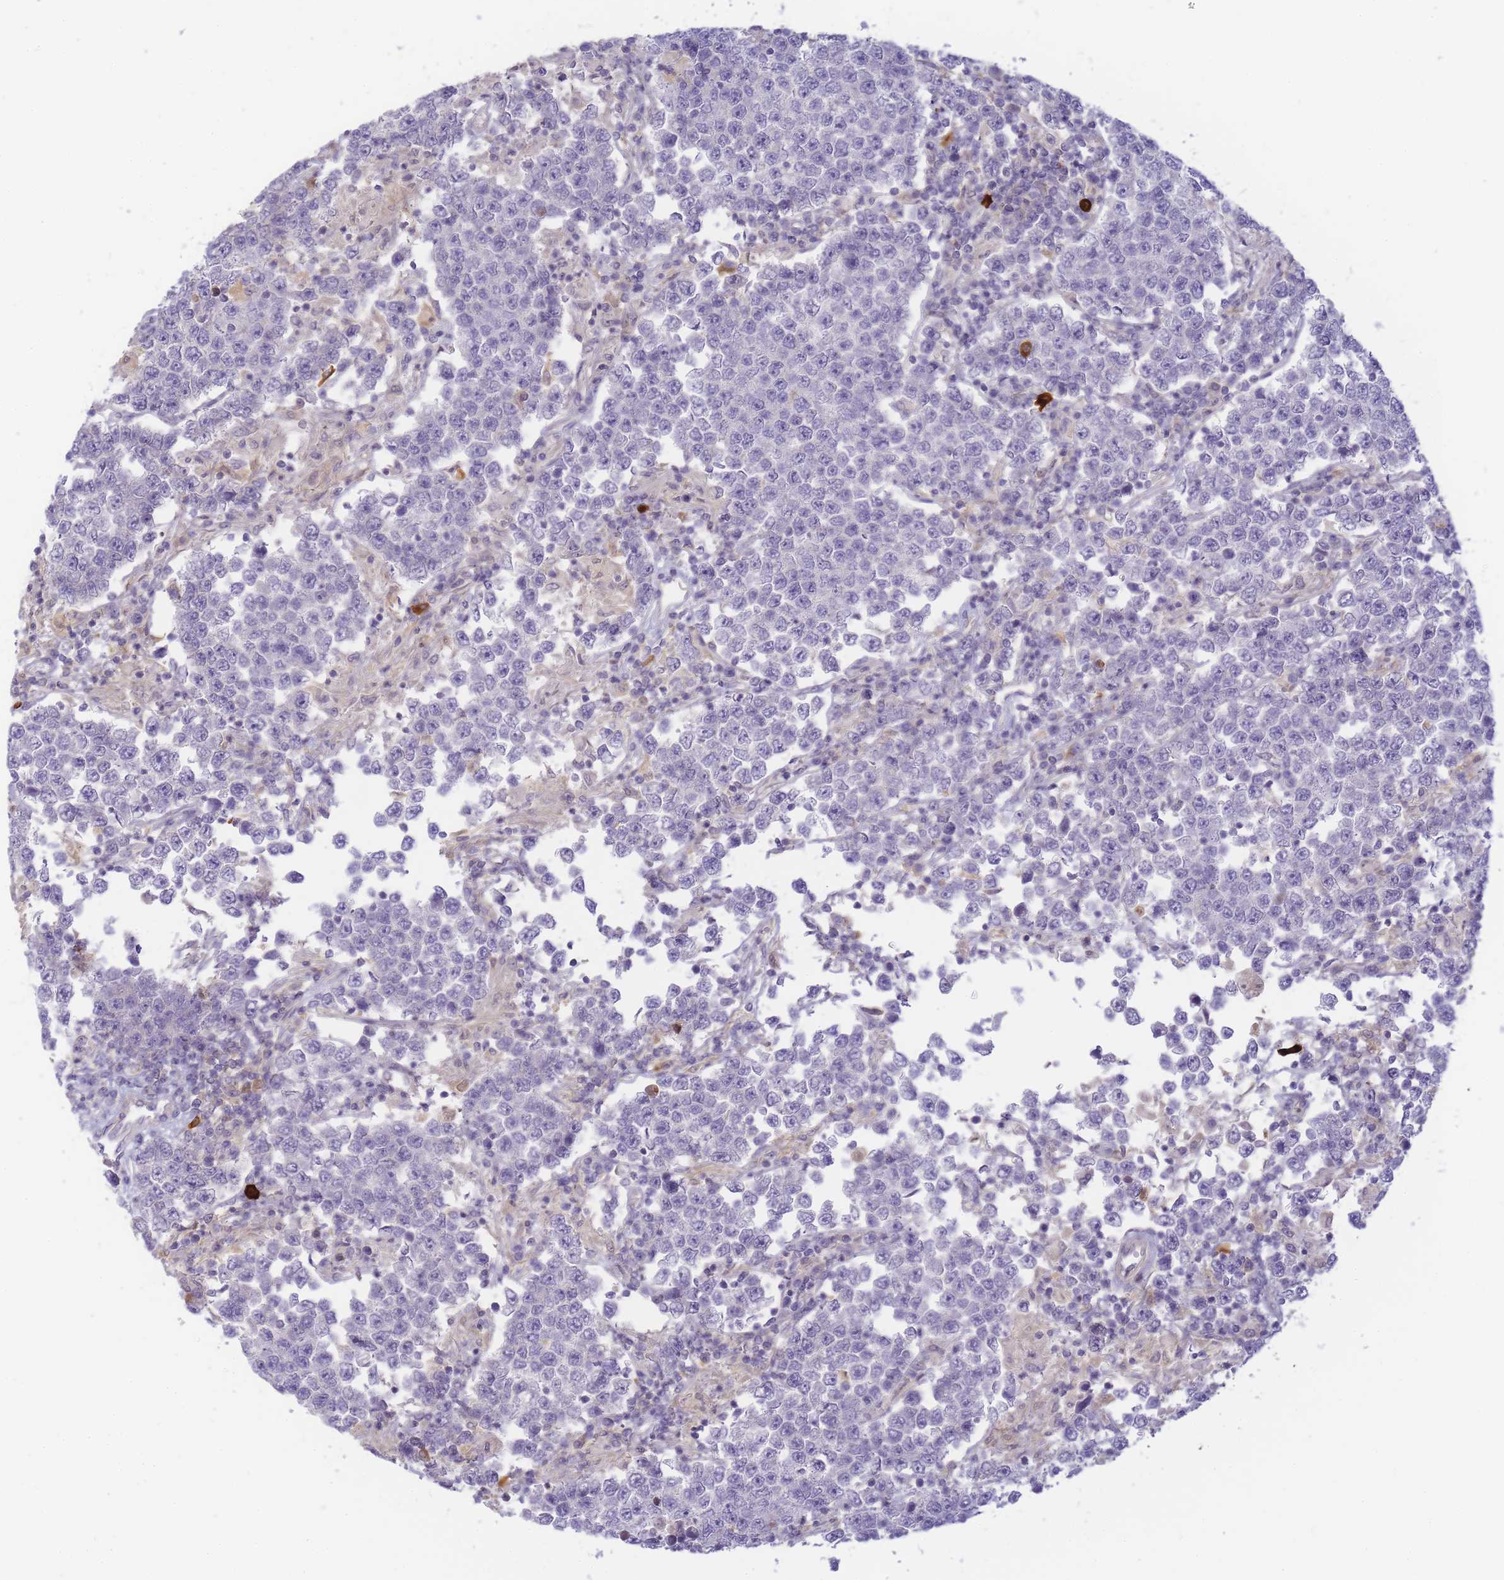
{"staining": {"intensity": "negative", "quantity": "none", "location": "none"}, "tissue": "testis cancer", "cell_type": "Tumor cells", "image_type": "cancer", "snomed": [{"axis": "morphology", "description": "Normal tissue, NOS"}, {"axis": "morphology", "description": "Urothelial carcinoma, High grade"}, {"axis": "morphology", "description": "Seminoma, NOS"}, {"axis": "morphology", "description": "Carcinoma, Embryonal, NOS"}, {"axis": "topography", "description": "Urinary bladder"}, {"axis": "topography", "description": "Testis"}], "caption": "Tumor cells are negative for brown protein staining in testis cancer (urothelial carcinoma (high-grade)).", "gene": "RRAD", "patient": {"sex": "male", "age": 41}}